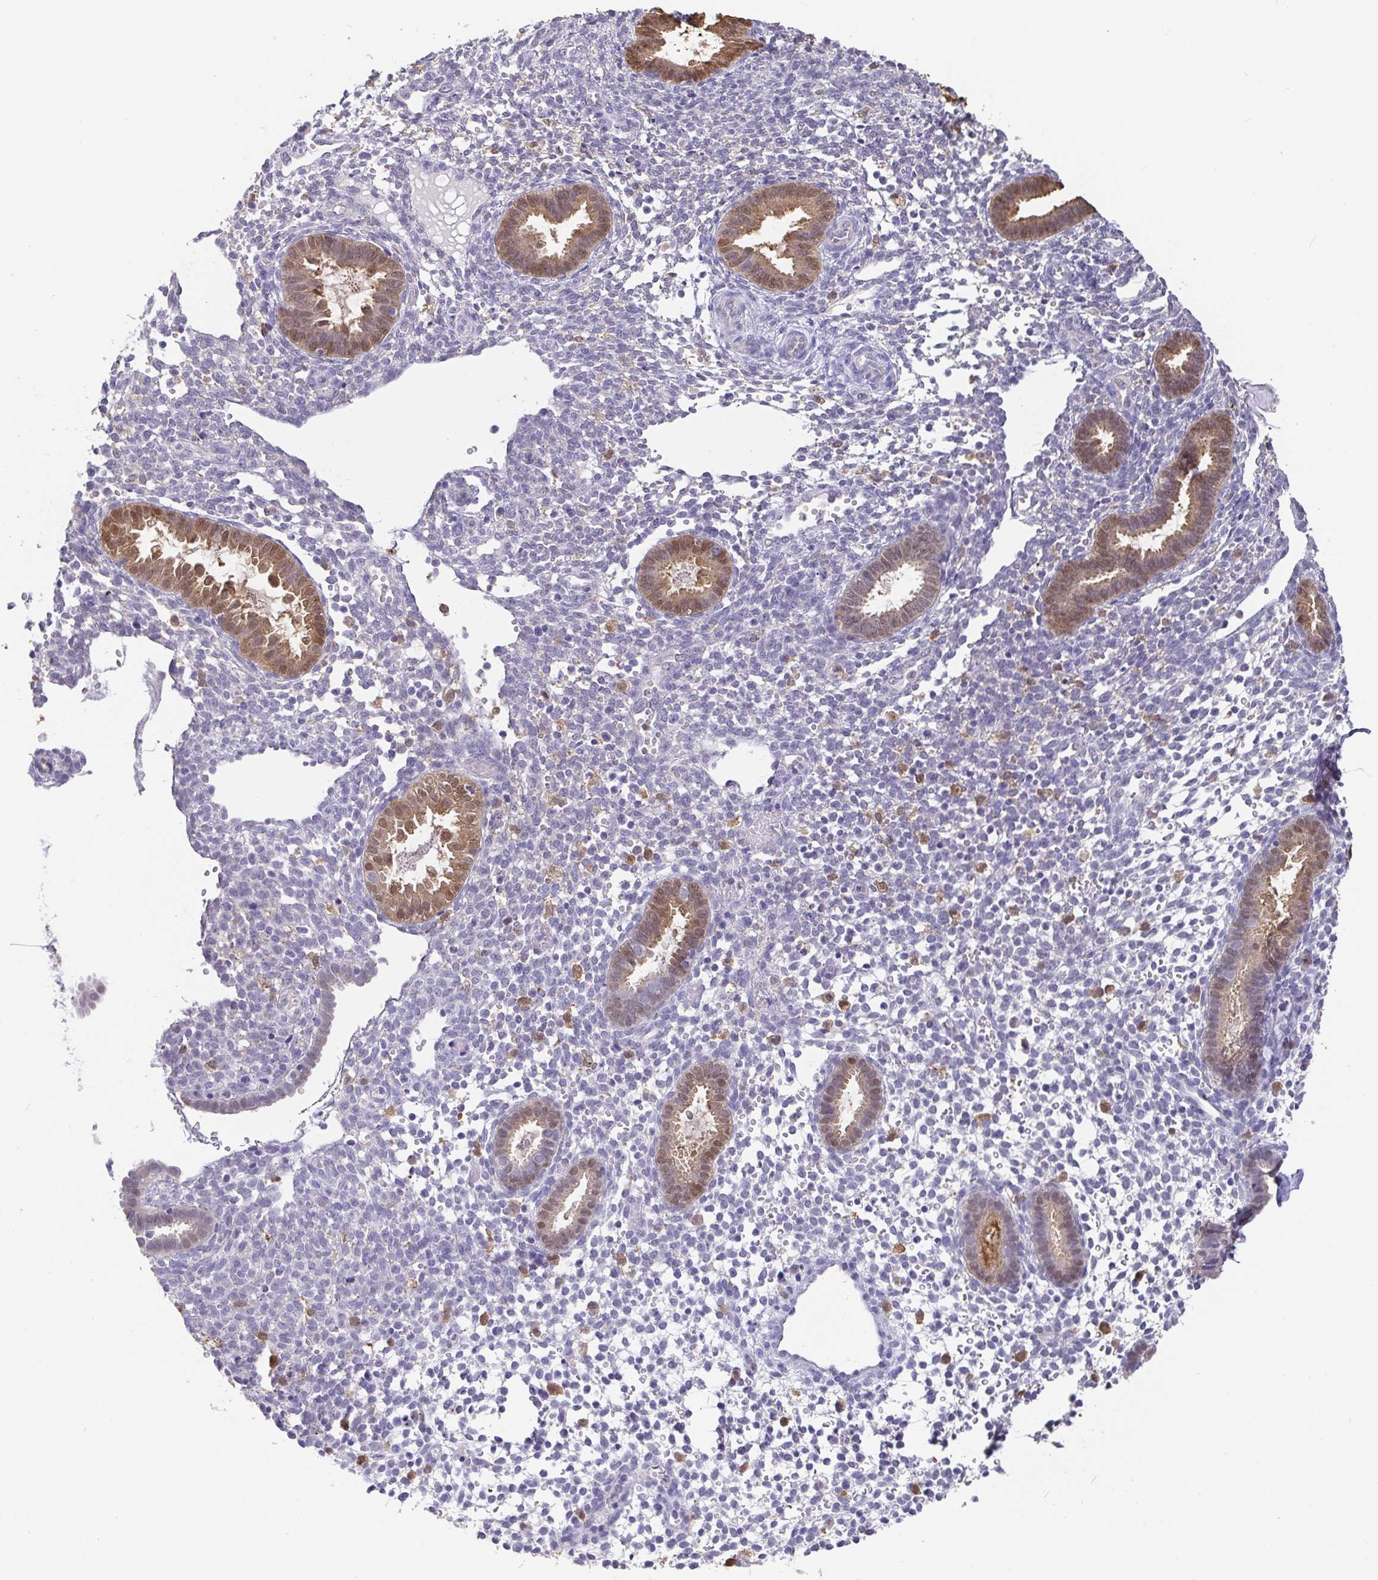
{"staining": {"intensity": "negative", "quantity": "none", "location": "none"}, "tissue": "endometrium", "cell_type": "Cells in endometrial stroma", "image_type": "normal", "snomed": [{"axis": "morphology", "description": "Normal tissue, NOS"}, {"axis": "topography", "description": "Endometrium"}], "caption": "IHC of benign endometrium reveals no staining in cells in endometrial stroma. The staining is performed using DAB brown chromogen with nuclei counter-stained in using hematoxylin.", "gene": "IDH1", "patient": {"sex": "female", "age": 36}}